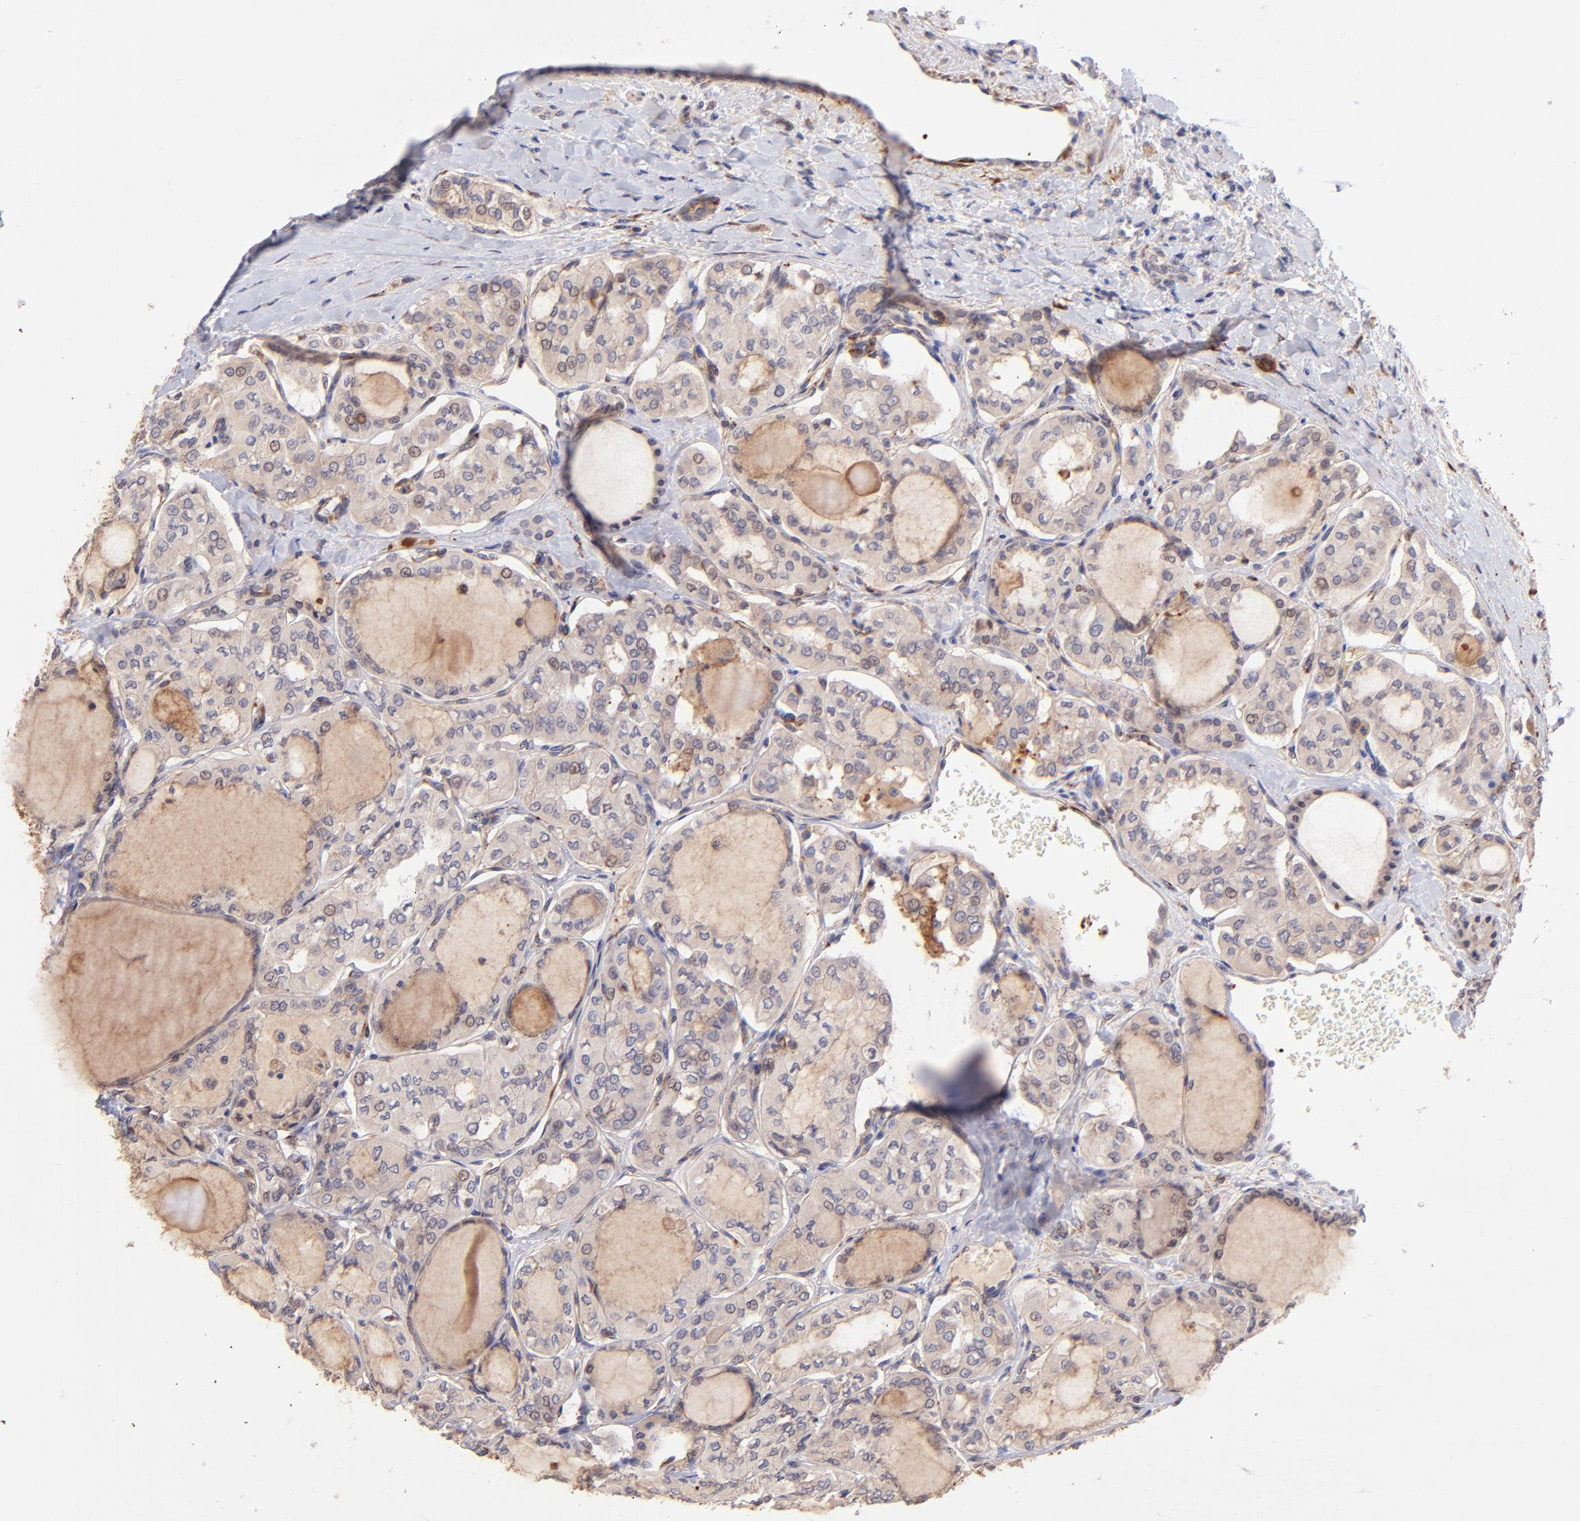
{"staining": {"intensity": "weak", "quantity": "25%-75%", "location": "cytoplasmic/membranous"}, "tissue": "thyroid cancer", "cell_type": "Tumor cells", "image_type": "cancer", "snomed": [{"axis": "morphology", "description": "Papillary adenocarcinoma, NOS"}, {"axis": "topography", "description": "Thyroid gland"}], "caption": "A brown stain highlights weak cytoplasmic/membranous positivity of a protein in human thyroid cancer (papillary adenocarcinoma) tumor cells.", "gene": "SPARC", "patient": {"sex": "male", "age": 20}}